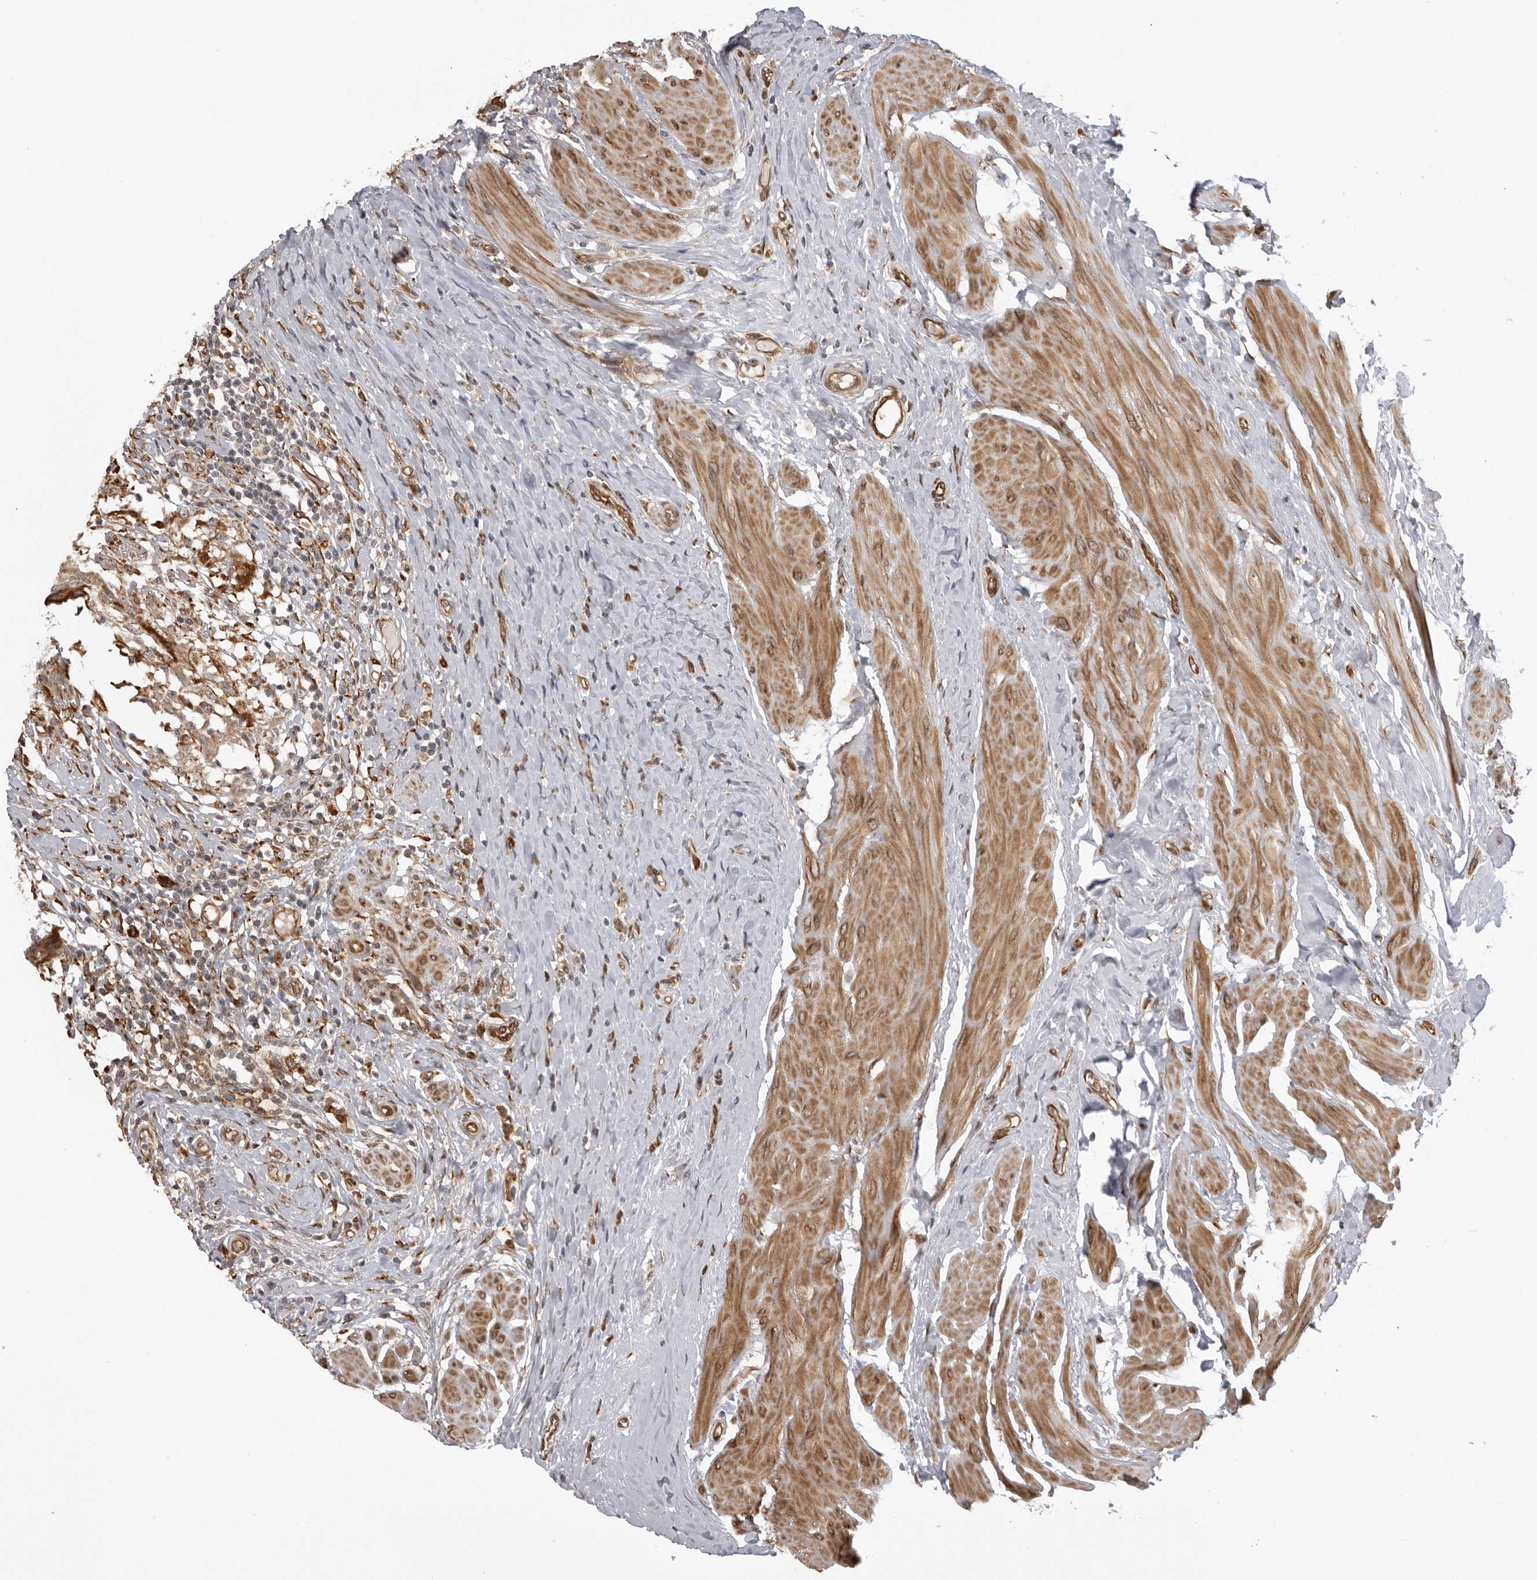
{"staining": {"intensity": "strong", "quantity": "<25%", "location": "cytoplasmic/membranous"}, "tissue": "urothelial cancer", "cell_type": "Tumor cells", "image_type": "cancer", "snomed": [{"axis": "morphology", "description": "Normal tissue, NOS"}, {"axis": "morphology", "description": "Urothelial carcinoma, Low grade"}, {"axis": "topography", "description": "Smooth muscle"}, {"axis": "topography", "description": "Urinary bladder"}], "caption": "Urothelial cancer tissue demonstrates strong cytoplasmic/membranous positivity in approximately <25% of tumor cells, visualized by immunohistochemistry.", "gene": "DNAH14", "patient": {"sex": "male", "age": 60}}